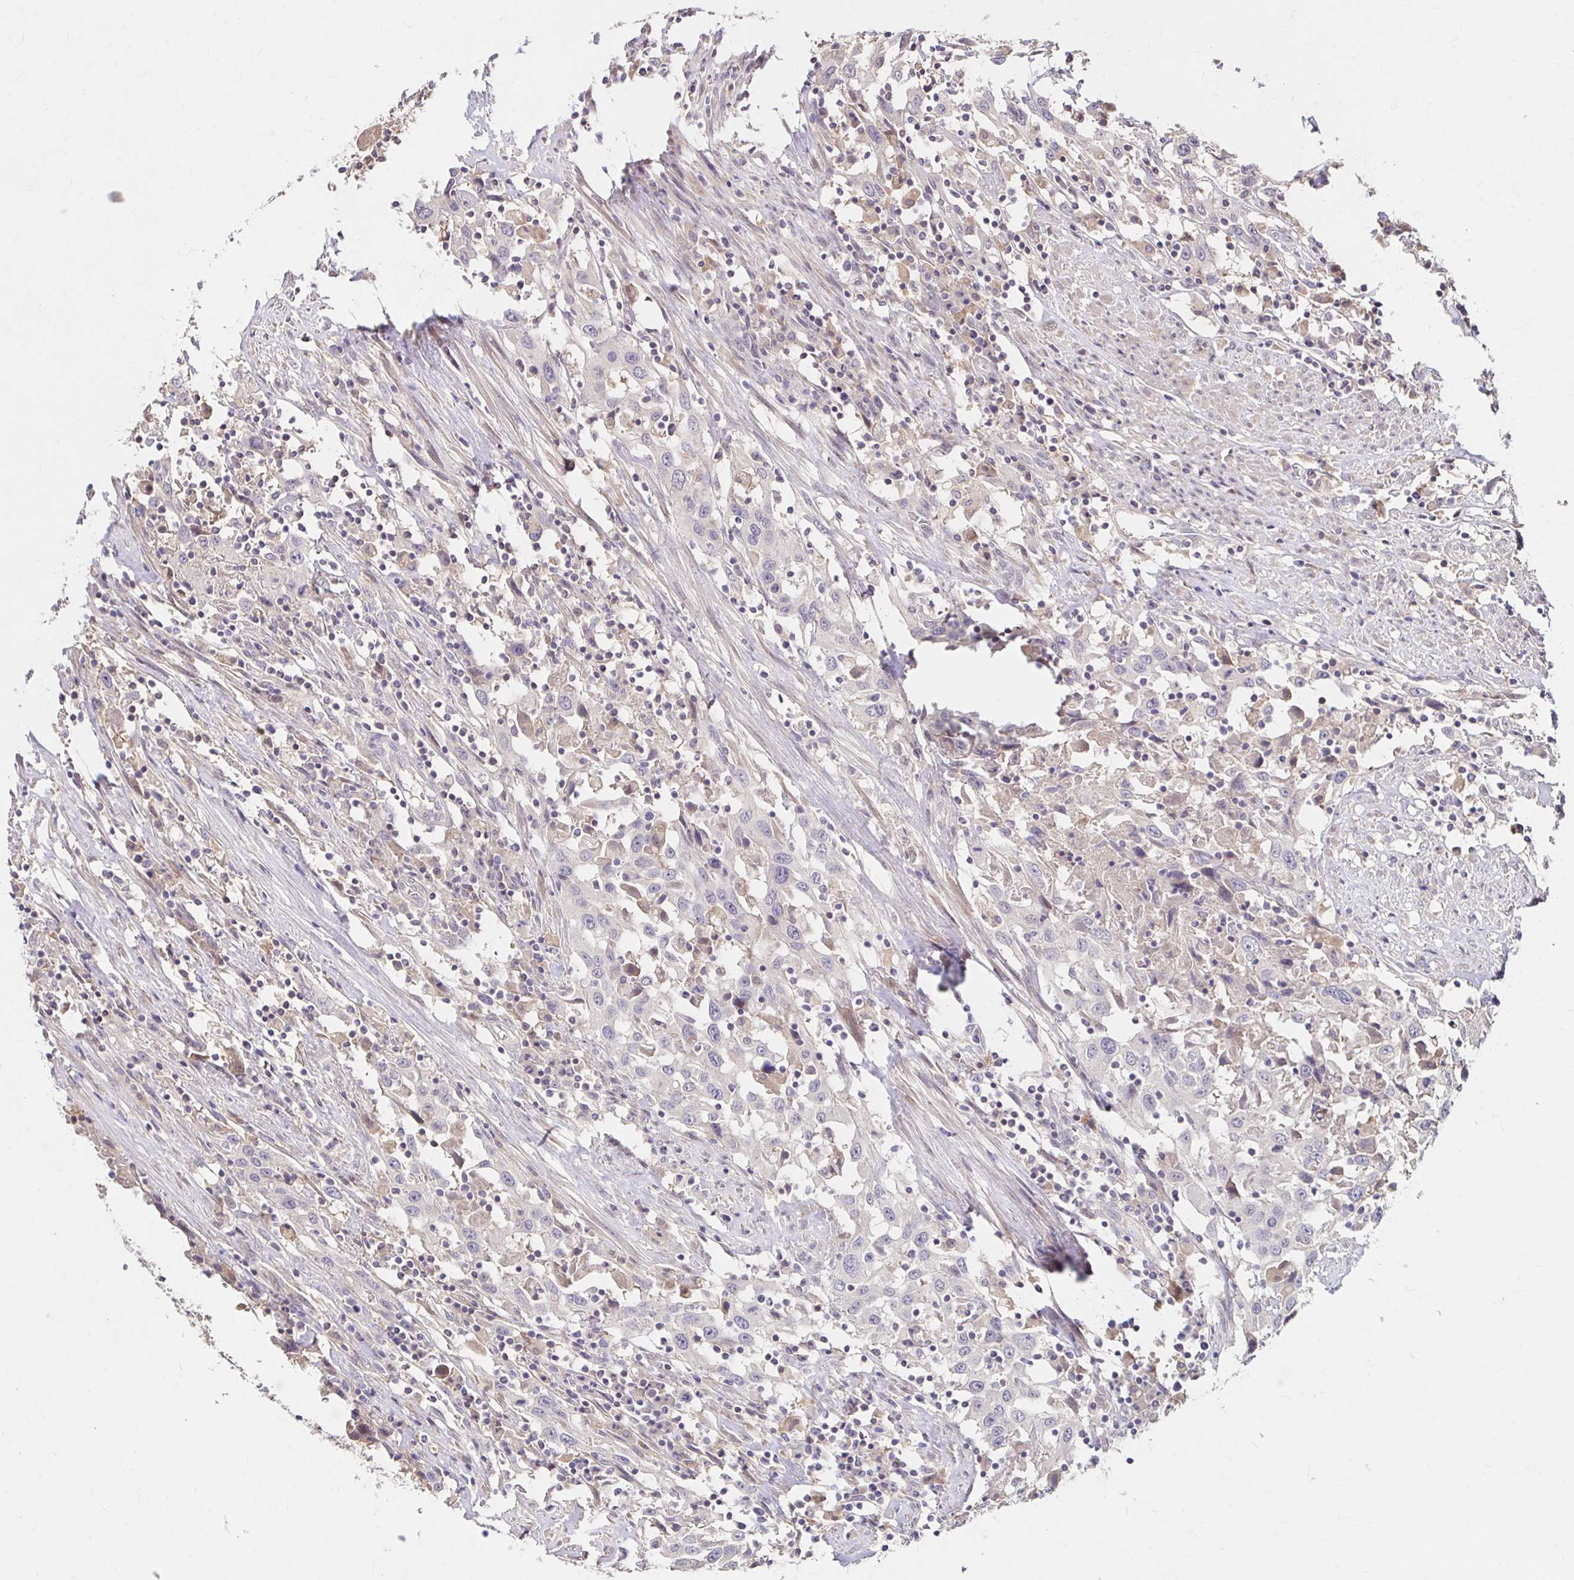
{"staining": {"intensity": "negative", "quantity": "none", "location": "none"}, "tissue": "urothelial cancer", "cell_type": "Tumor cells", "image_type": "cancer", "snomed": [{"axis": "morphology", "description": "Urothelial carcinoma, High grade"}, {"axis": "topography", "description": "Urinary bladder"}], "caption": "Tumor cells are negative for protein expression in human urothelial cancer.", "gene": "HMGCS2", "patient": {"sex": "male", "age": 61}}